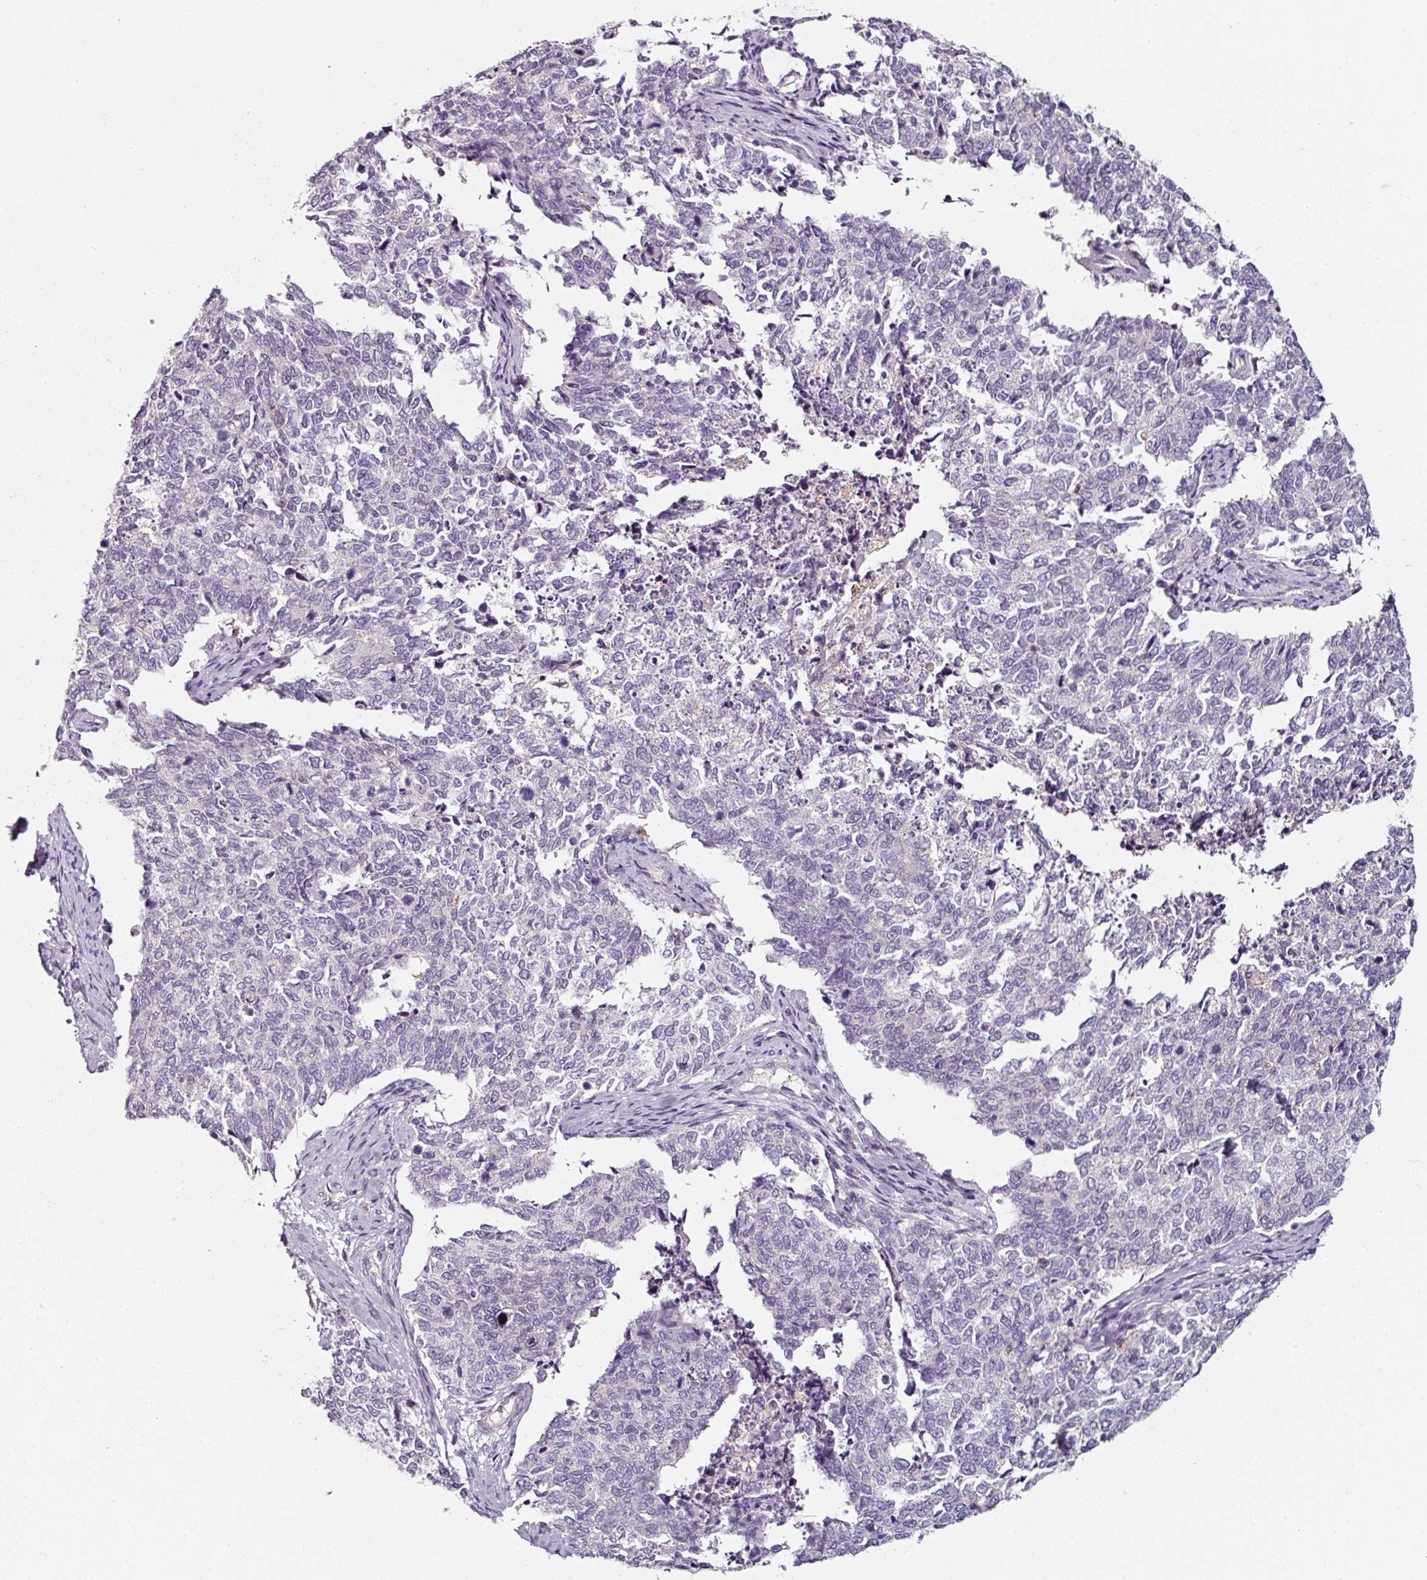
{"staining": {"intensity": "negative", "quantity": "none", "location": "none"}, "tissue": "cervical cancer", "cell_type": "Tumor cells", "image_type": "cancer", "snomed": [{"axis": "morphology", "description": "Squamous cell carcinoma, NOS"}, {"axis": "topography", "description": "Cervix"}], "caption": "Immunohistochemistry (IHC) of human cervical cancer displays no expression in tumor cells.", "gene": "CAP2", "patient": {"sex": "female", "age": 63}}